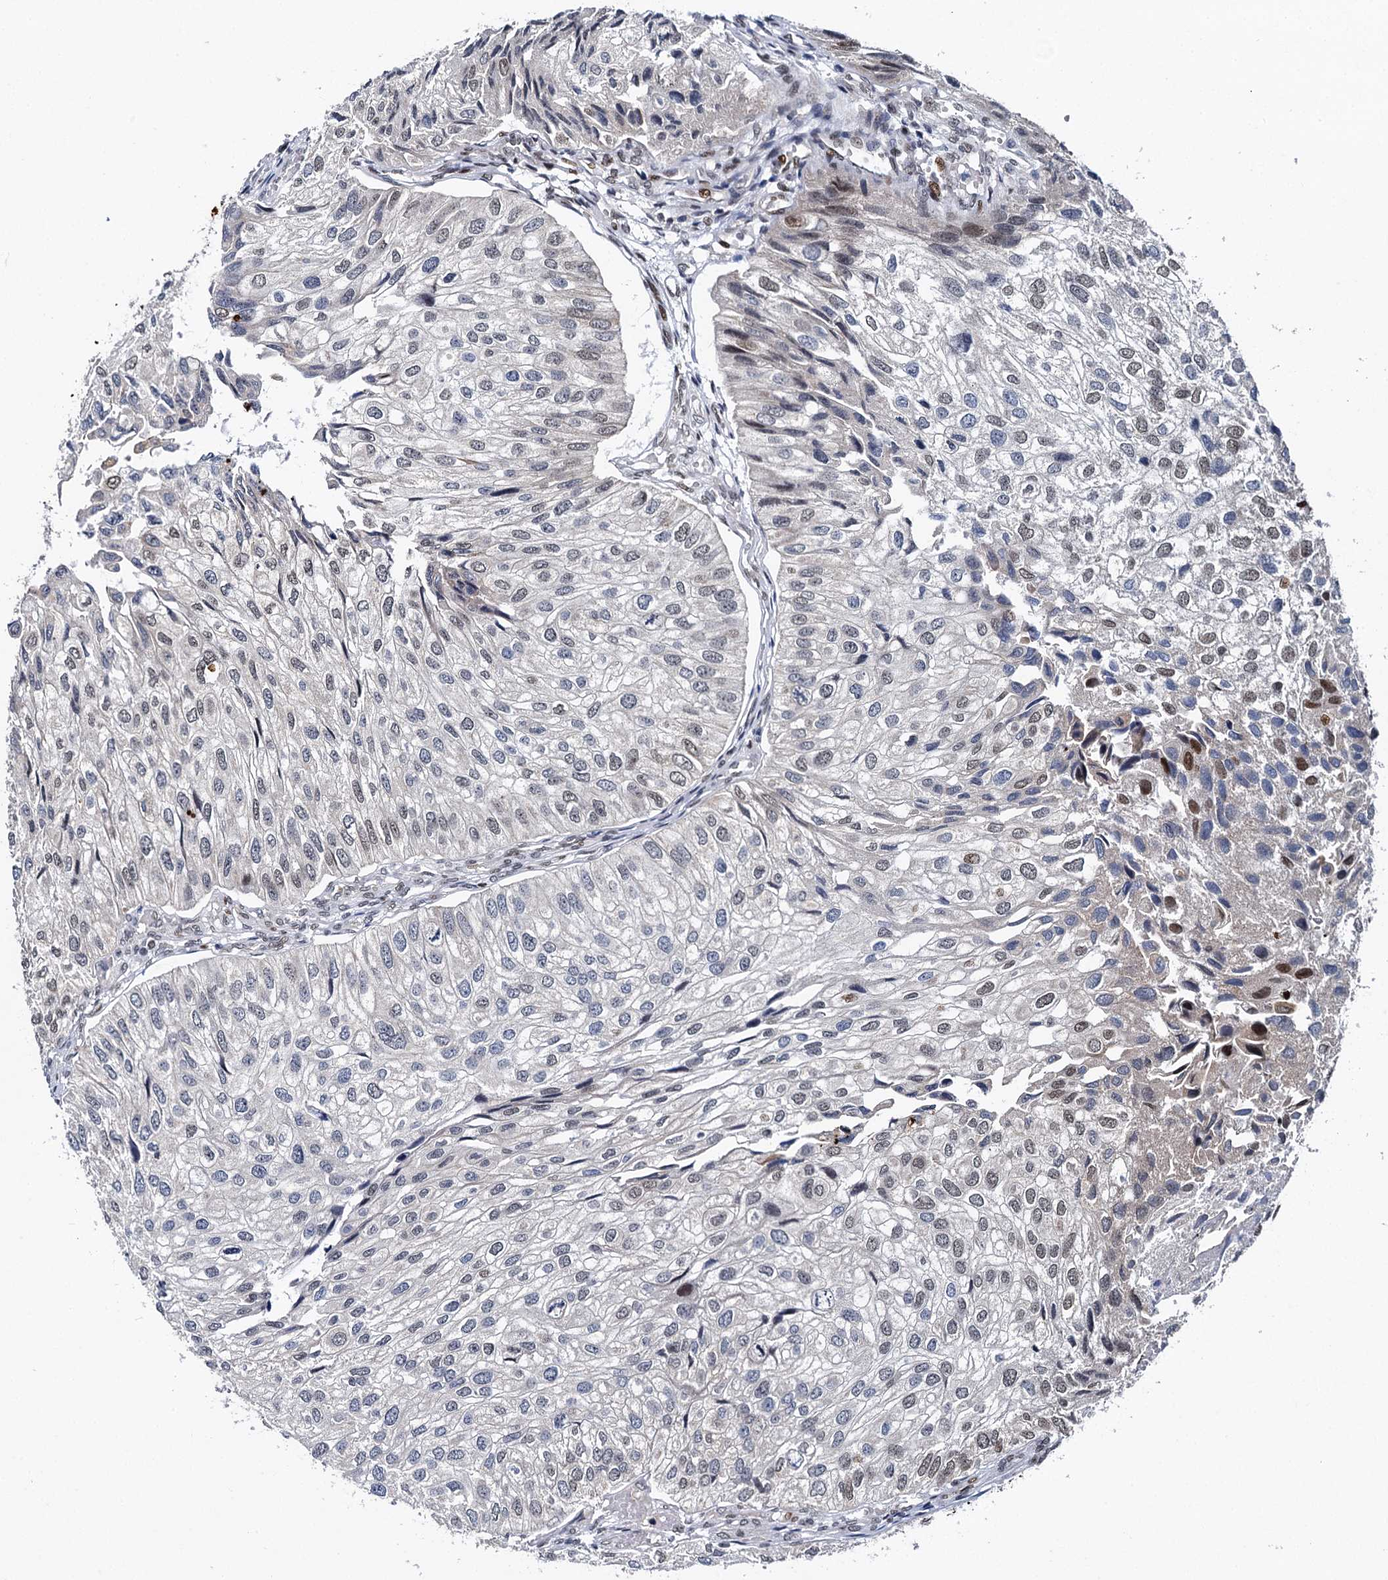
{"staining": {"intensity": "moderate", "quantity": "25%-75%", "location": "nuclear"}, "tissue": "urothelial cancer", "cell_type": "Tumor cells", "image_type": "cancer", "snomed": [{"axis": "morphology", "description": "Urothelial carcinoma, Low grade"}, {"axis": "topography", "description": "Urinary bladder"}], "caption": "Immunohistochemical staining of urothelial cancer reveals medium levels of moderate nuclear protein expression in about 25%-75% of tumor cells. The protein is shown in brown color, while the nuclei are stained blue.", "gene": "RUFY2", "patient": {"sex": "female", "age": 89}}